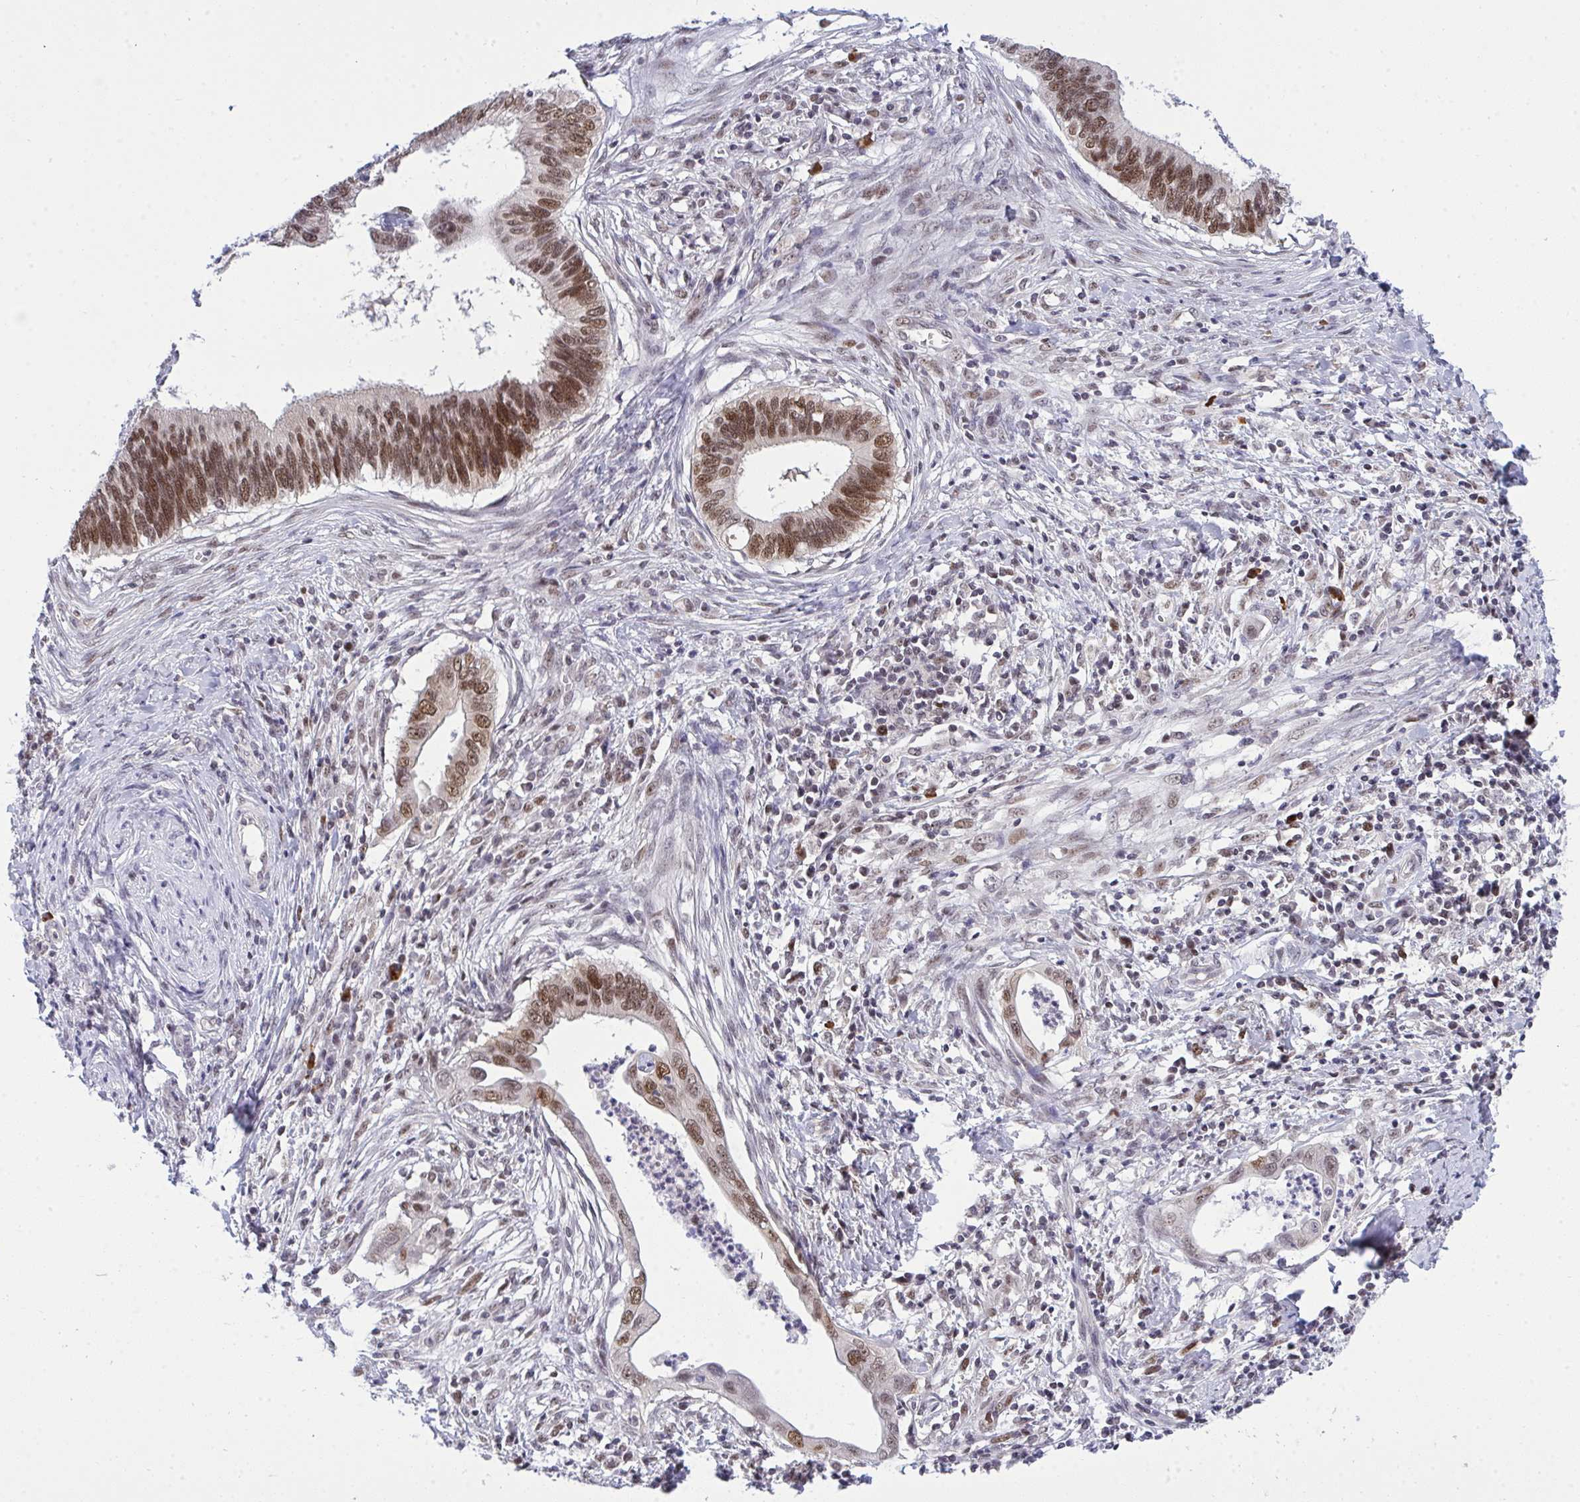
{"staining": {"intensity": "moderate", "quantity": ">75%", "location": "nuclear"}, "tissue": "cervical cancer", "cell_type": "Tumor cells", "image_type": "cancer", "snomed": [{"axis": "morphology", "description": "Adenocarcinoma, NOS"}, {"axis": "topography", "description": "Cervix"}], "caption": "IHC of human cervical cancer (adenocarcinoma) exhibits medium levels of moderate nuclear expression in approximately >75% of tumor cells.", "gene": "RFC4", "patient": {"sex": "female", "age": 42}}